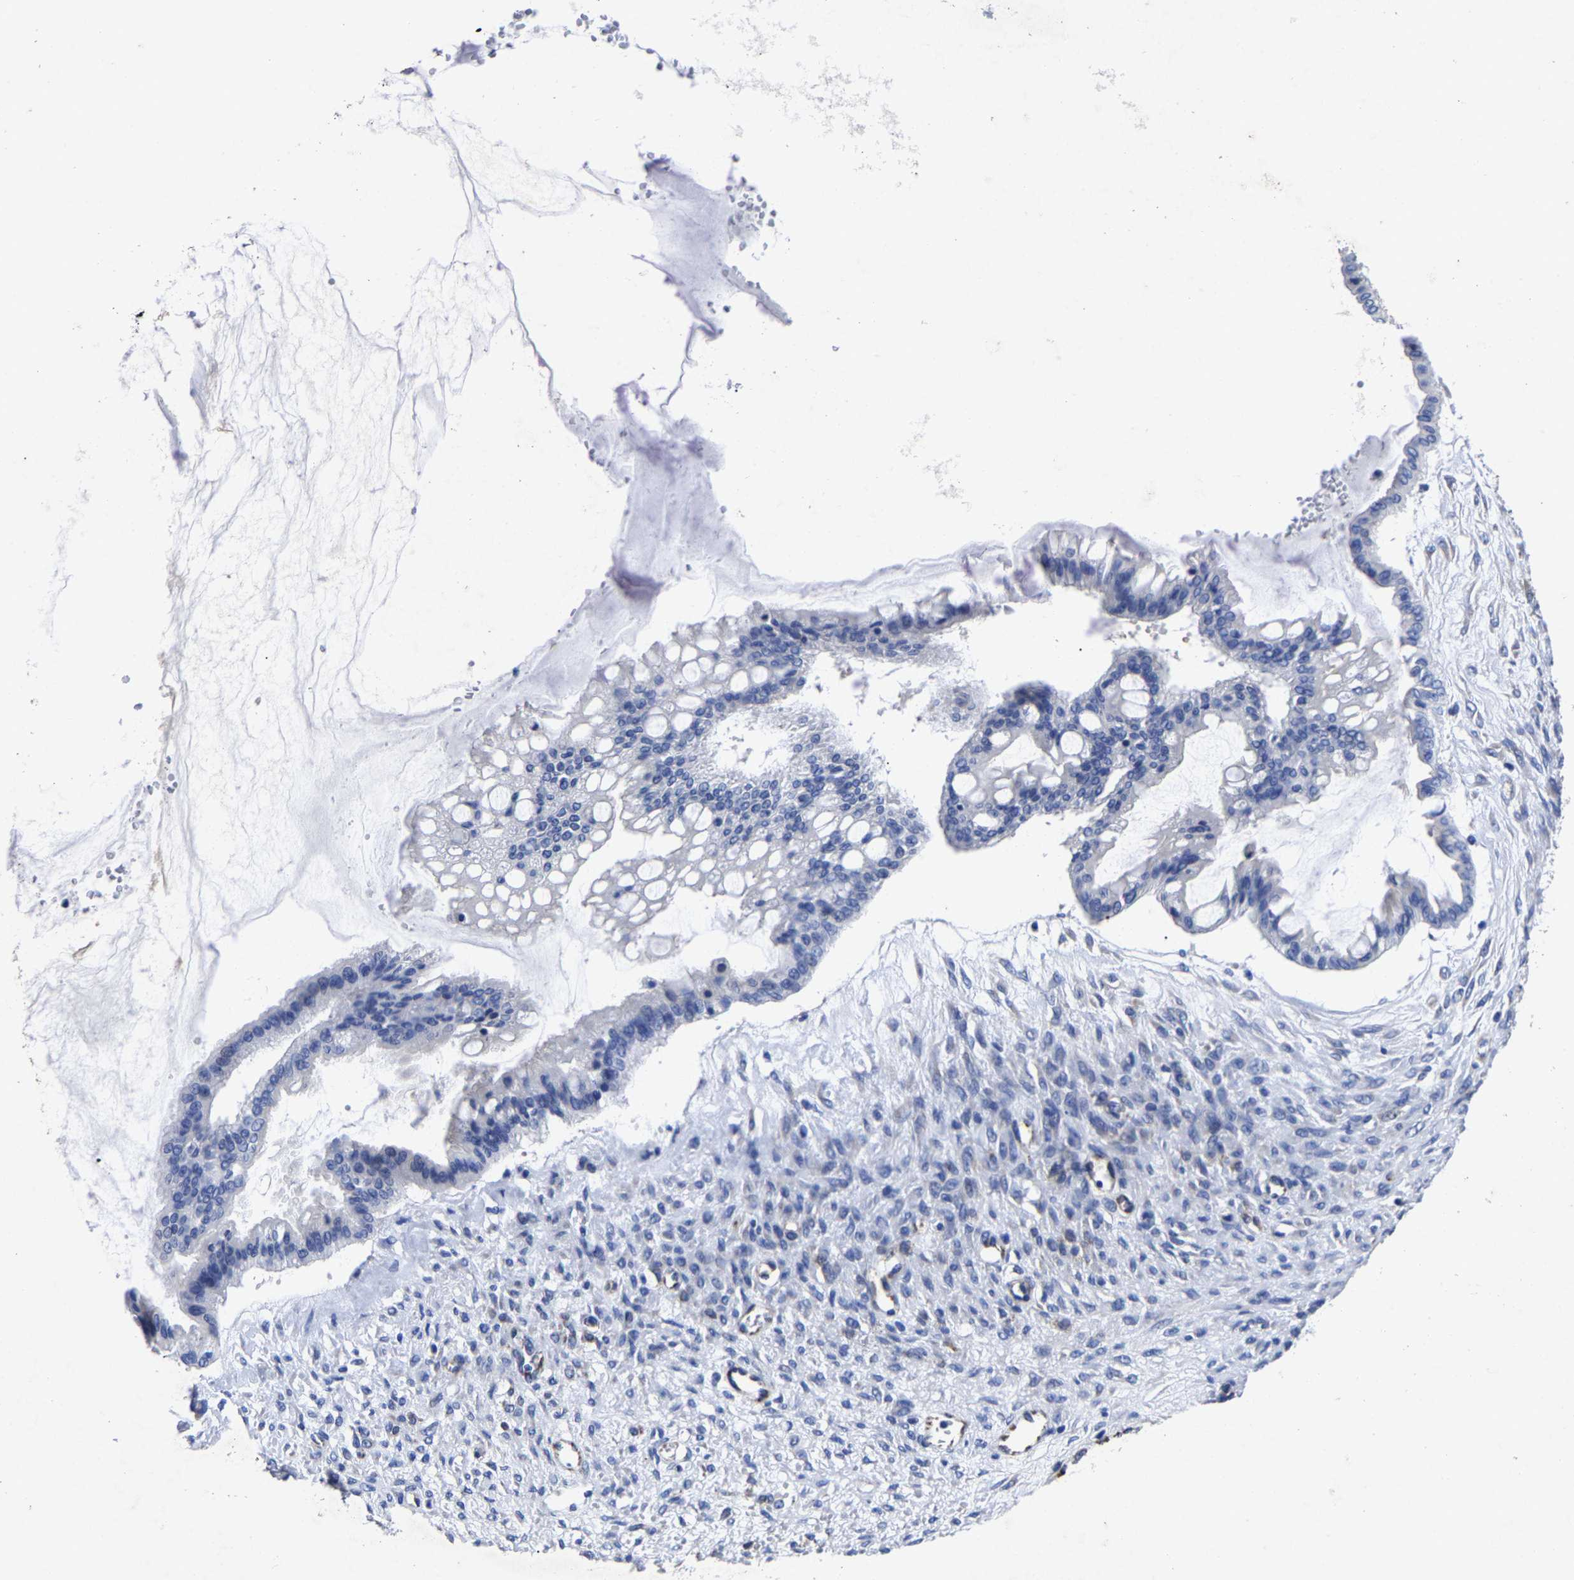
{"staining": {"intensity": "negative", "quantity": "none", "location": "none"}, "tissue": "ovarian cancer", "cell_type": "Tumor cells", "image_type": "cancer", "snomed": [{"axis": "morphology", "description": "Cystadenocarcinoma, mucinous, NOS"}, {"axis": "topography", "description": "Ovary"}], "caption": "Immunohistochemistry micrograph of human ovarian mucinous cystadenocarcinoma stained for a protein (brown), which reveals no positivity in tumor cells.", "gene": "AASS", "patient": {"sex": "female", "age": 73}}